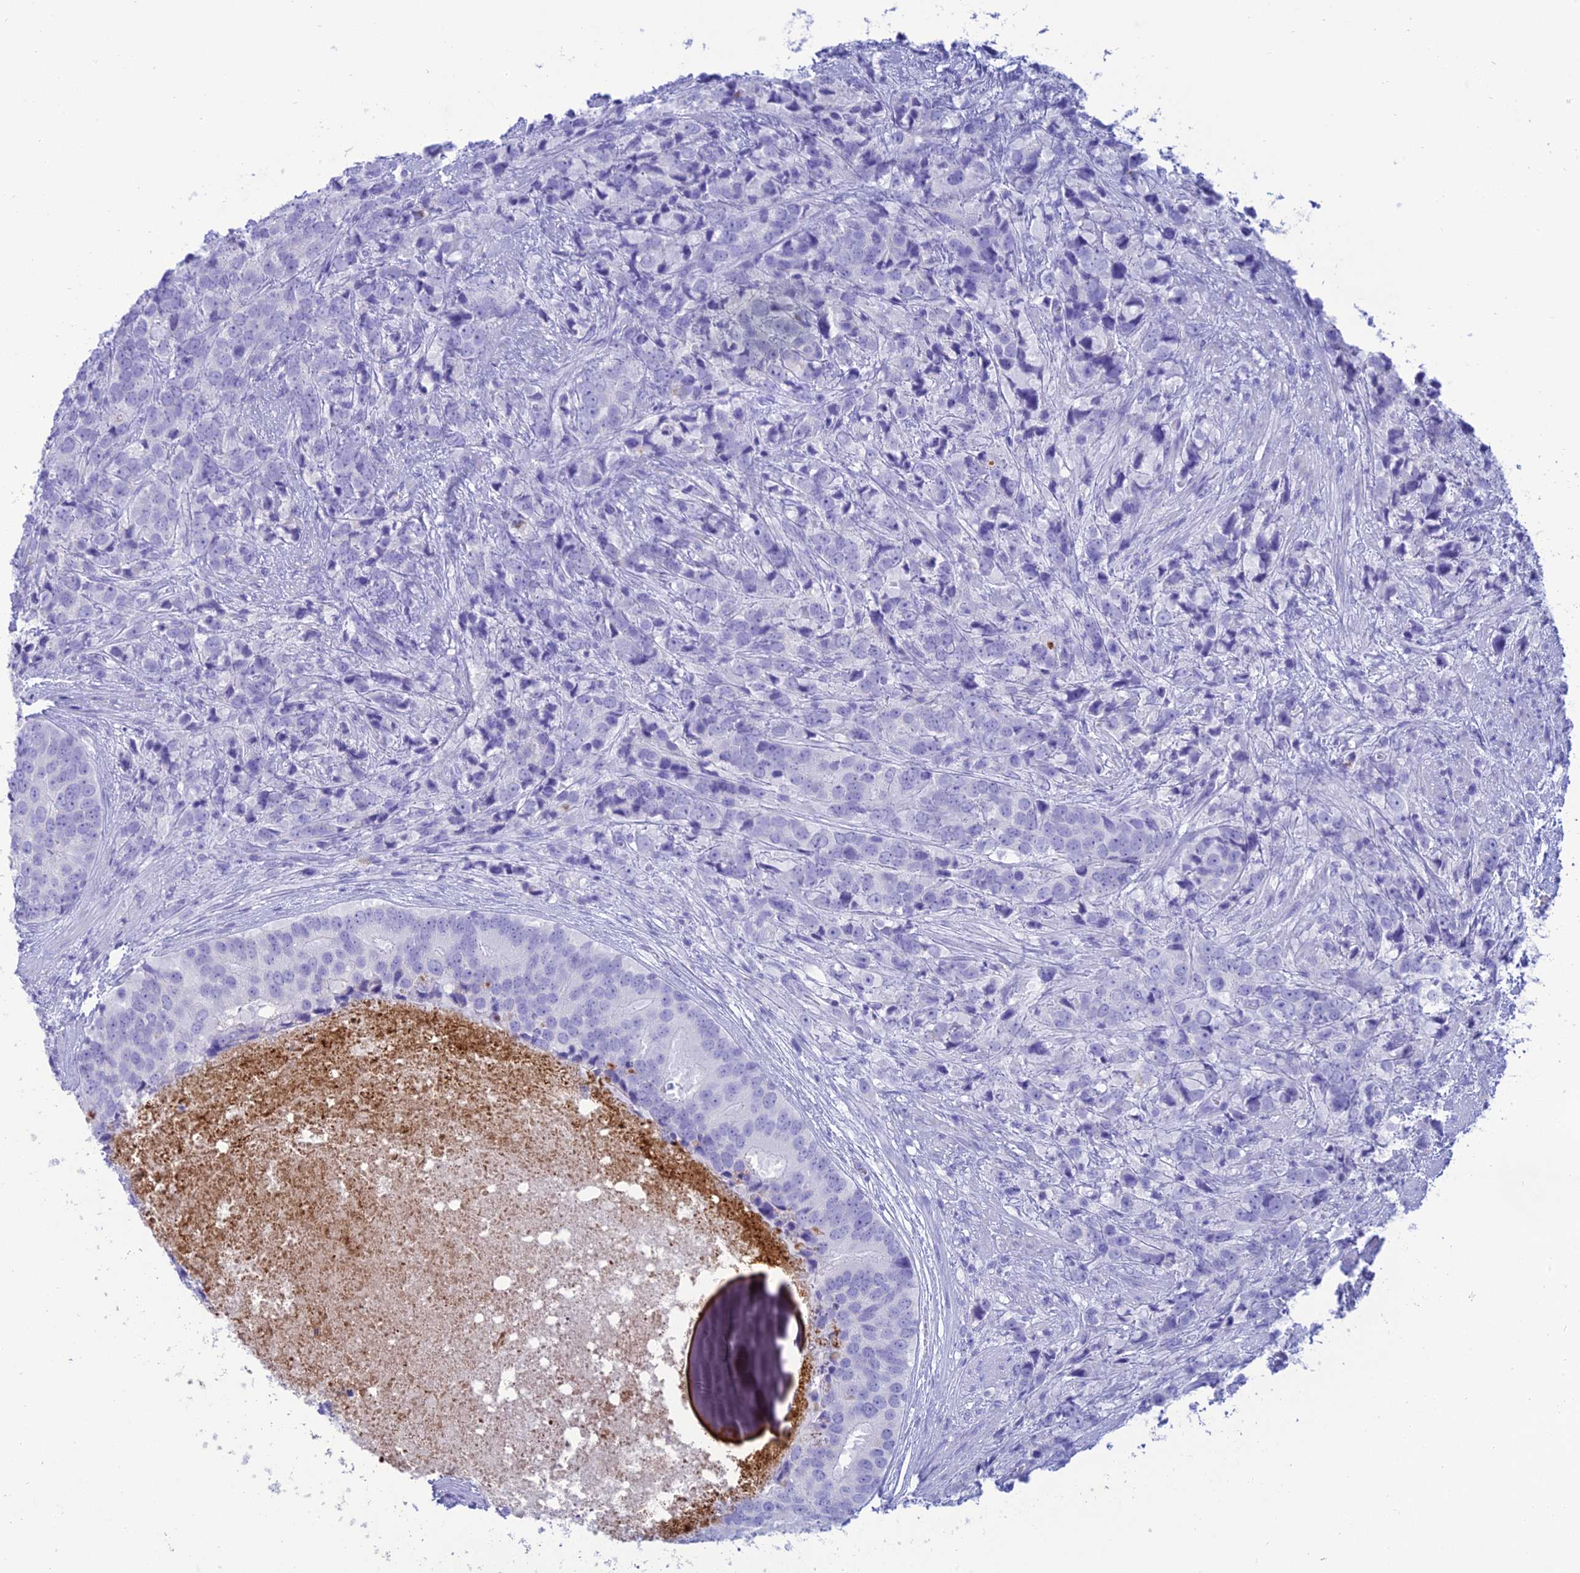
{"staining": {"intensity": "negative", "quantity": "none", "location": "none"}, "tissue": "prostate cancer", "cell_type": "Tumor cells", "image_type": "cancer", "snomed": [{"axis": "morphology", "description": "Adenocarcinoma, High grade"}, {"axis": "topography", "description": "Prostate"}], "caption": "A photomicrograph of human prostate cancer (adenocarcinoma (high-grade)) is negative for staining in tumor cells.", "gene": "MAL2", "patient": {"sex": "male", "age": 62}}